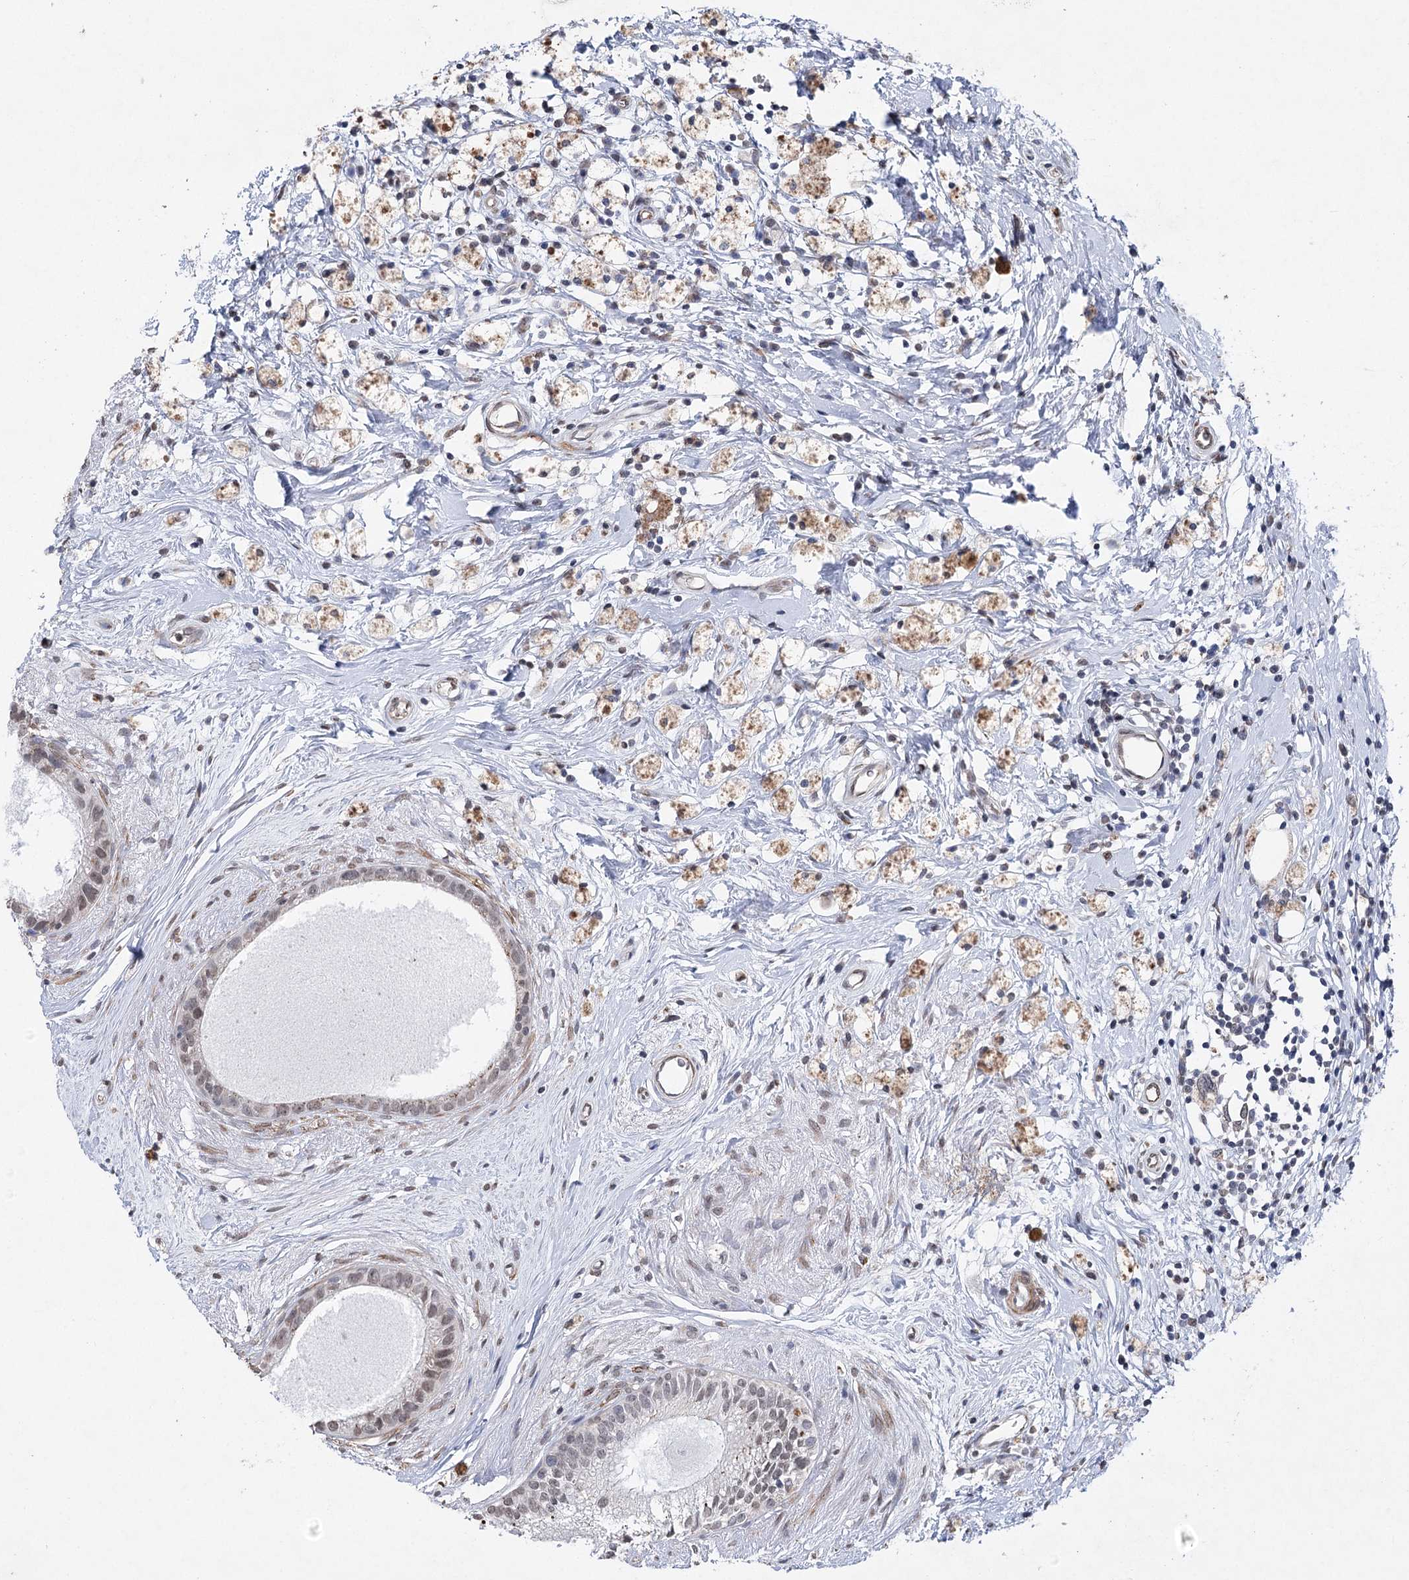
{"staining": {"intensity": "negative", "quantity": "none", "location": "none"}, "tissue": "epididymis", "cell_type": "Glandular cells", "image_type": "normal", "snomed": [{"axis": "morphology", "description": "Normal tissue, NOS"}, {"axis": "topography", "description": "Epididymis"}], "caption": "Immunohistochemistry (IHC) of normal human epididymis demonstrates no expression in glandular cells. Brightfield microscopy of IHC stained with DAB (brown) and hematoxylin (blue), captured at high magnification.", "gene": "ENSG00000275740", "patient": {"sex": "male", "age": 80}}